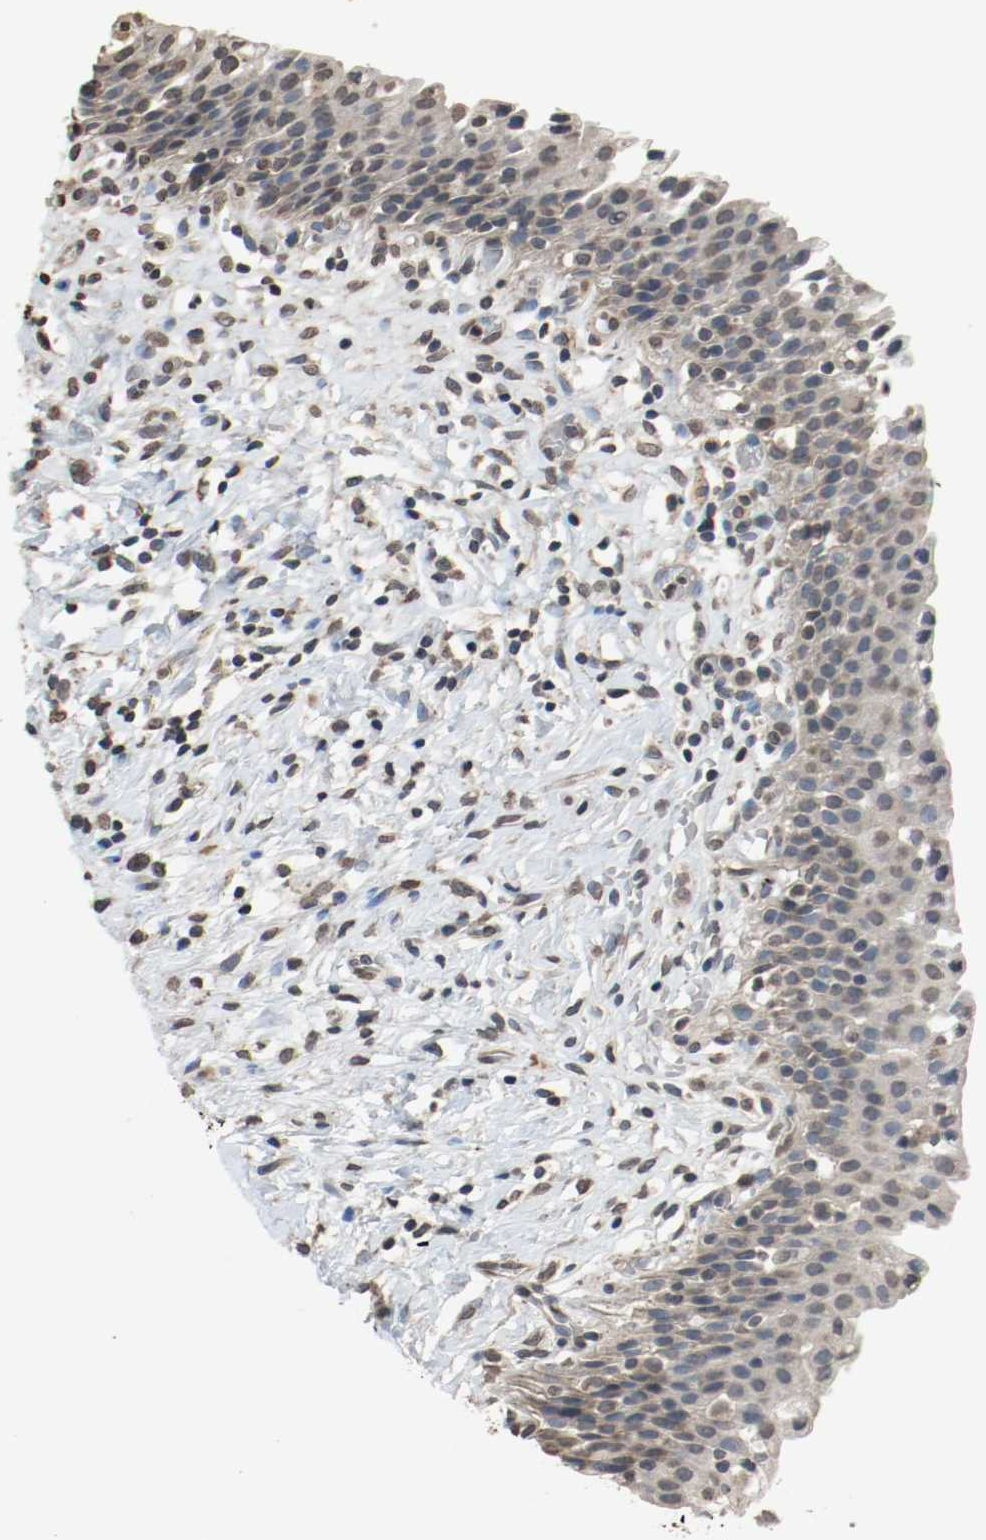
{"staining": {"intensity": "weak", "quantity": "<25%", "location": "cytoplasmic/membranous"}, "tissue": "urinary bladder", "cell_type": "Urothelial cells", "image_type": "normal", "snomed": [{"axis": "morphology", "description": "Normal tissue, NOS"}, {"axis": "topography", "description": "Urinary bladder"}], "caption": "Protein analysis of unremarkable urinary bladder exhibits no significant expression in urothelial cells. (Stains: DAB (3,3'-diaminobenzidine) immunohistochemistry (IHC) with hematoxylin counter stain, Microscopy: brightfield microscopy at high magnification).", "gene": "RTN4", "patient": {"sex": "male", "age": 51}}